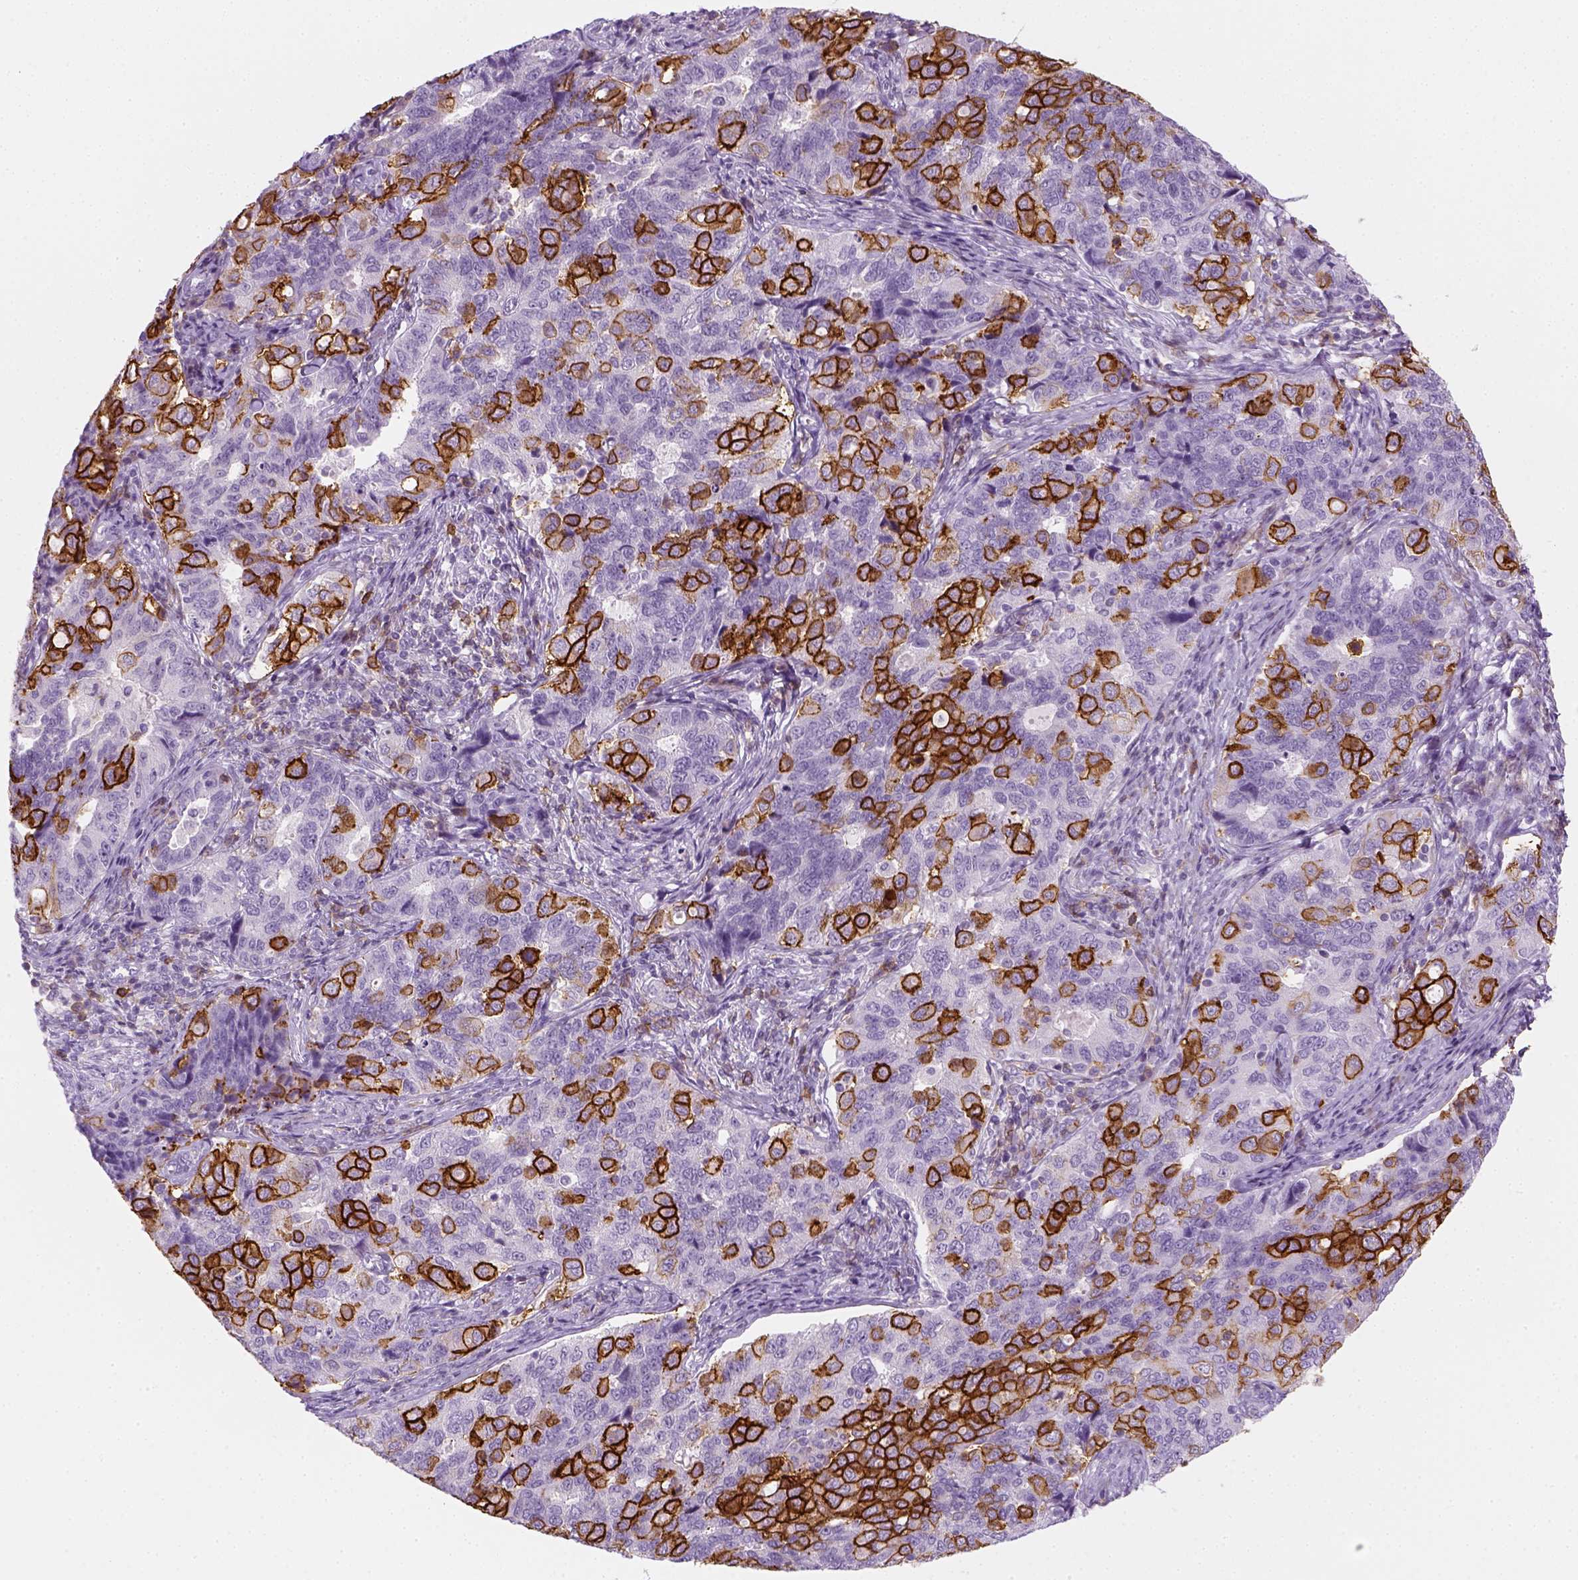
{"staining": {"intensity": "strong", "quantity": "25%-75%", "location": "cytoplasmic/membranous"}, "tissue": "endometrial cancer", "cell_type": "Tumor cells", "image_type": "cancer", "snomed": [{"axis": "morphology", "description": "Adenocarcinoma, NOS"}, {"axis": "topography", "description": "Endometrium"}], "caption": "An immunohistochemistry (IHC) histopathology image of neoplastic tissue is shown. Protein staining in brown labels strong cytoplasmic/membranous positivity in endometrial cancer (adenocarcinoma) within tumor cells.", "gene": "AQP3", "patient": {"sex": "female", "age": 43}}